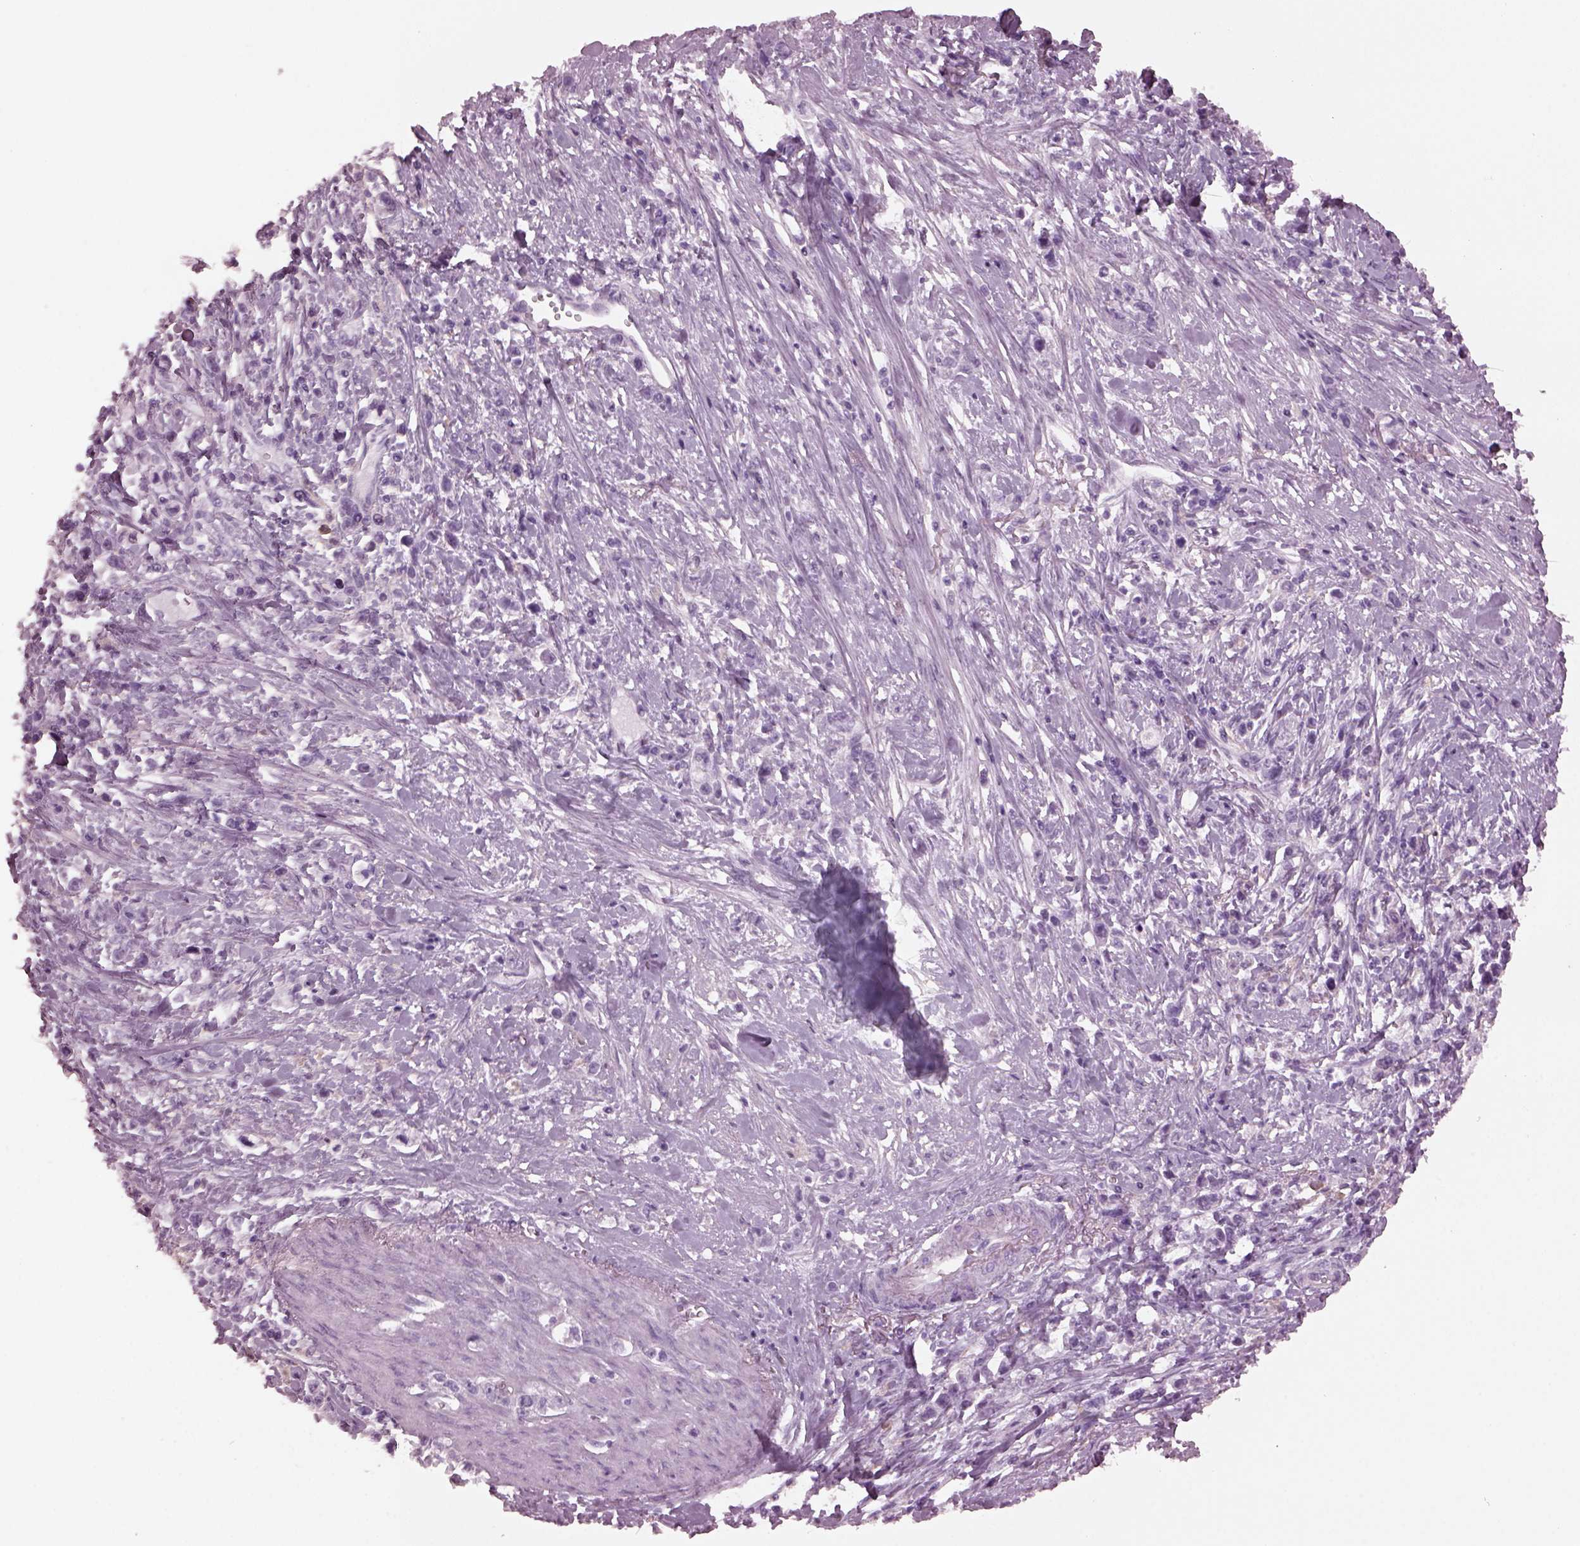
{"staining": {"intensity": "negative", "quantity": "none", "location": "none"}, "tissue": "stomach cancer", "cell_type": "Tumor cells", "image_type": "cancer", "snomed": [{"axis": "morphology", "description": "Adenocarcinoma, NOS"}, {"axis": "topography", "description": "Stomach"}], "caption": "Immunohistochemistry histopathology image of human stomach cancer (adenocarcinoma) stained for a protein (brown), which displays no expression in tumor cells.", "gene": "SHTN1", "patient": {"sex": "male", "age": 63}}